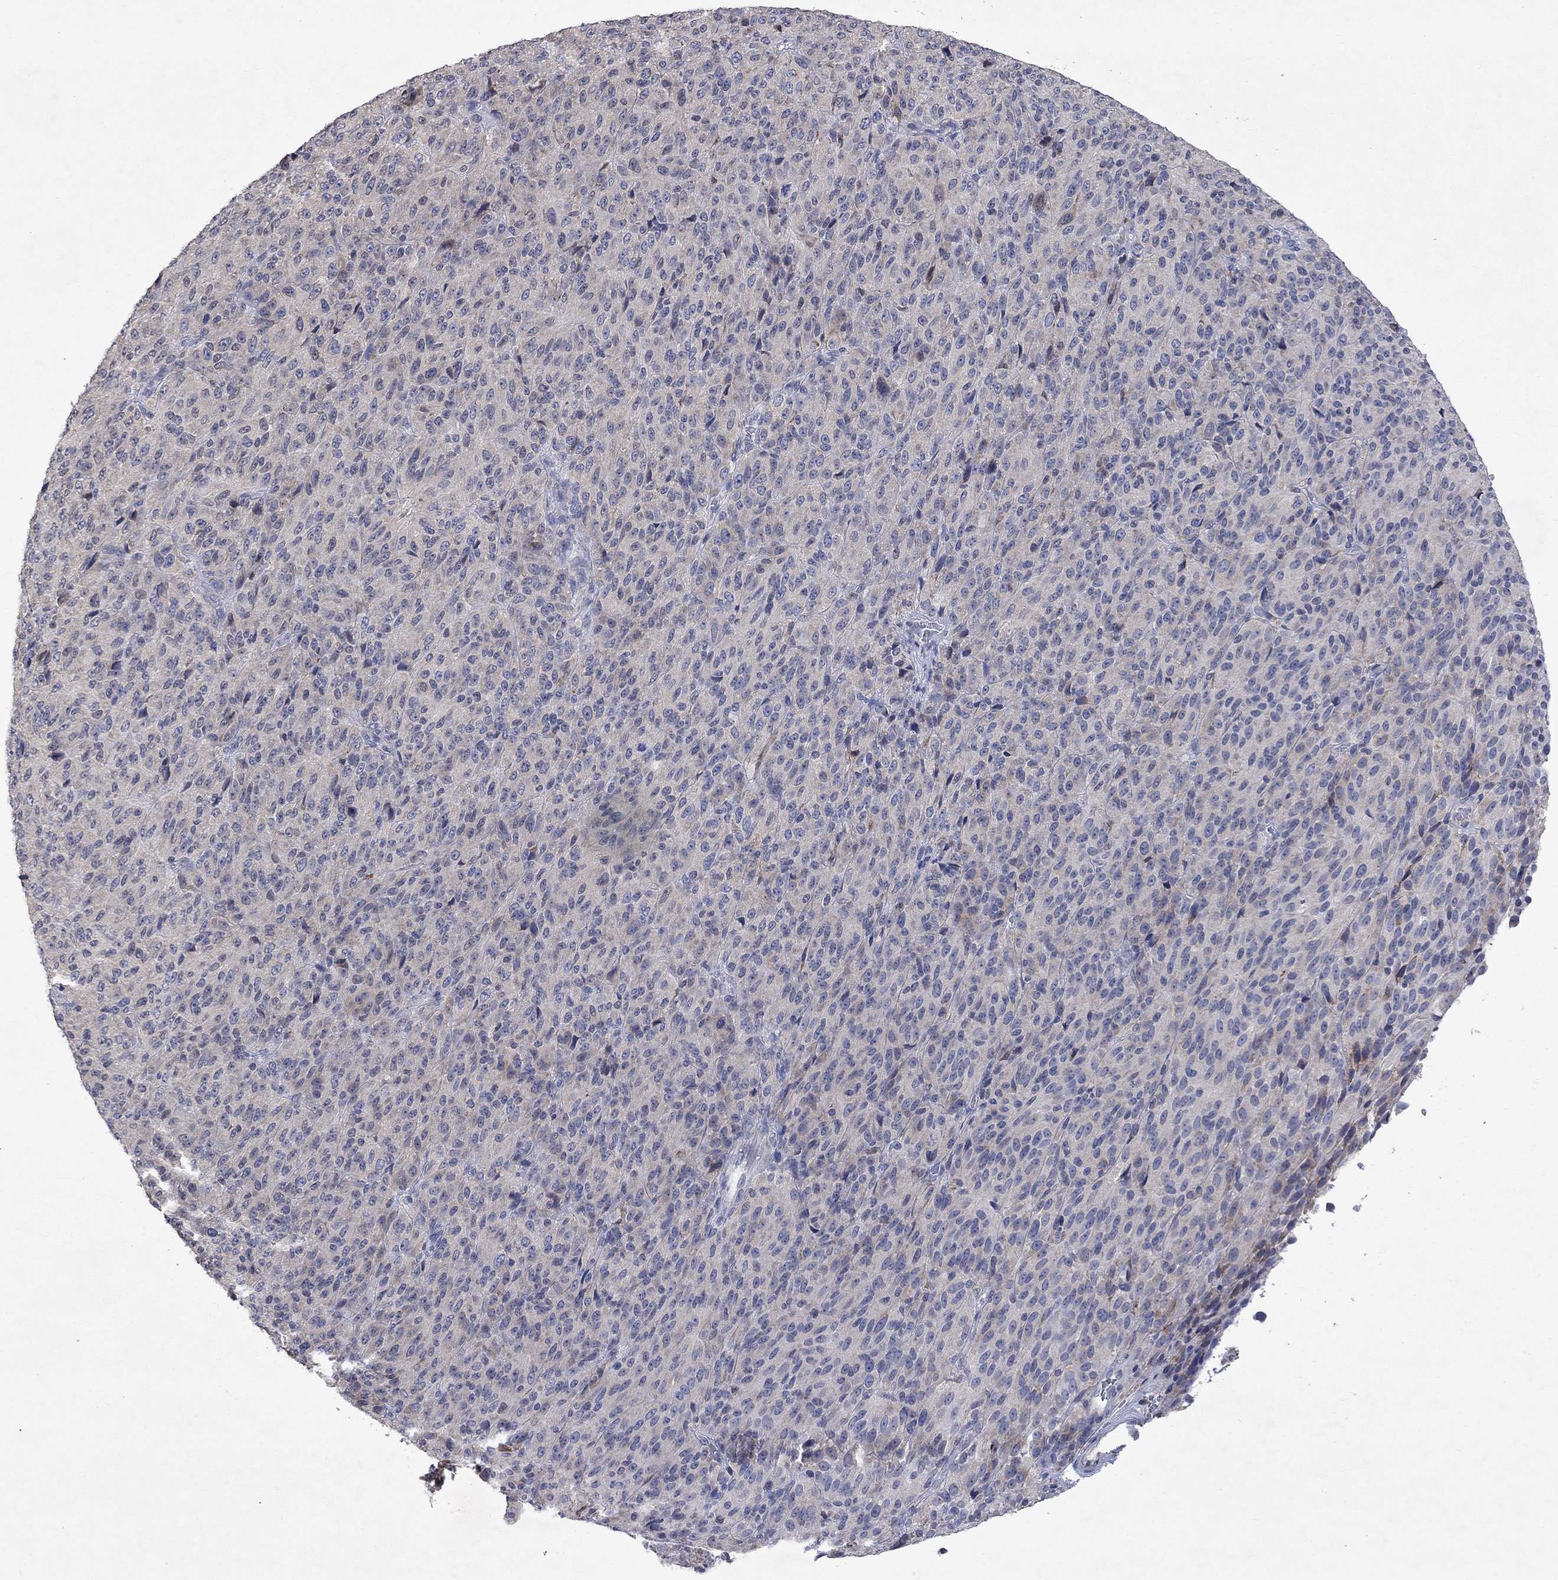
{"staining": {"intensity": "negative", "quantity": "none", "location": "none"}, "tissue": "melanoma", "cell_type": "Tumor cells", "image_type": "cancer", "snomed": [{"axis": "morphology", "description": "Malignant melanoma, Metastatic site"}, {"axis": "topography", "description": "Brain"}], "caption": "Immunohistochemical staining of melanoma reveals no significant staining in tumor cells.", "gene": "TMEM97", "patient": {"sex": "female", "age": 56}}